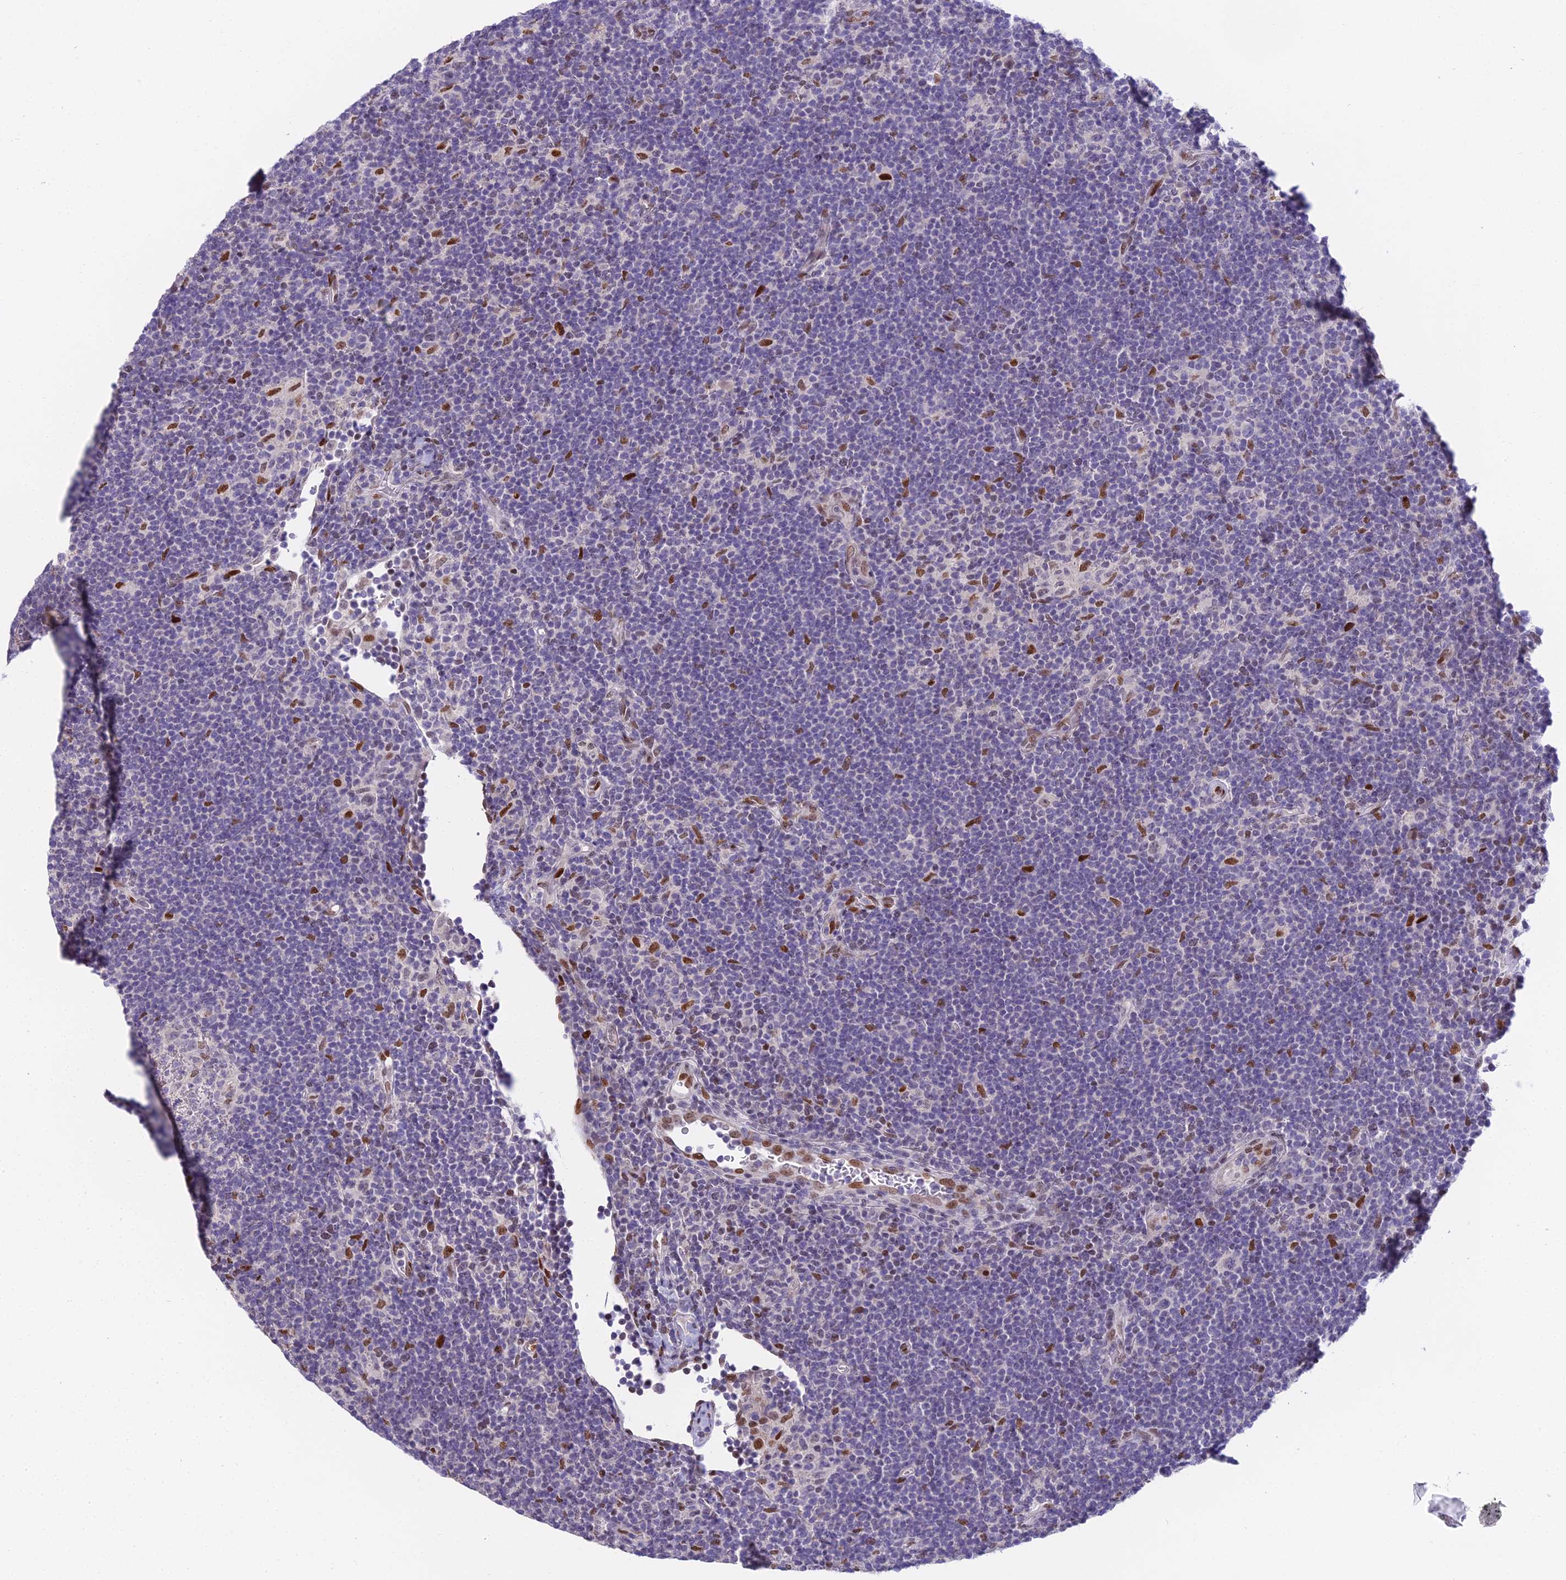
{"staining": {"intensity": "negative", "quantity": "none", "location": "none"}, "tissue": "lymphoma", "cell_type": "Tumor cells", "image_type": "cancer", "snomed": [{"axis": "morphology", "description": "Hodgkin's disease, NOS"}, {"axis": "topography", "description": "Lymph node"}], "caption": "This is an immunohistochemistry micrograph of lymphoma. There is no staining in tumor cells.", "gene": "ZNF707", "patient": {"sex": "female", "age": 57}}